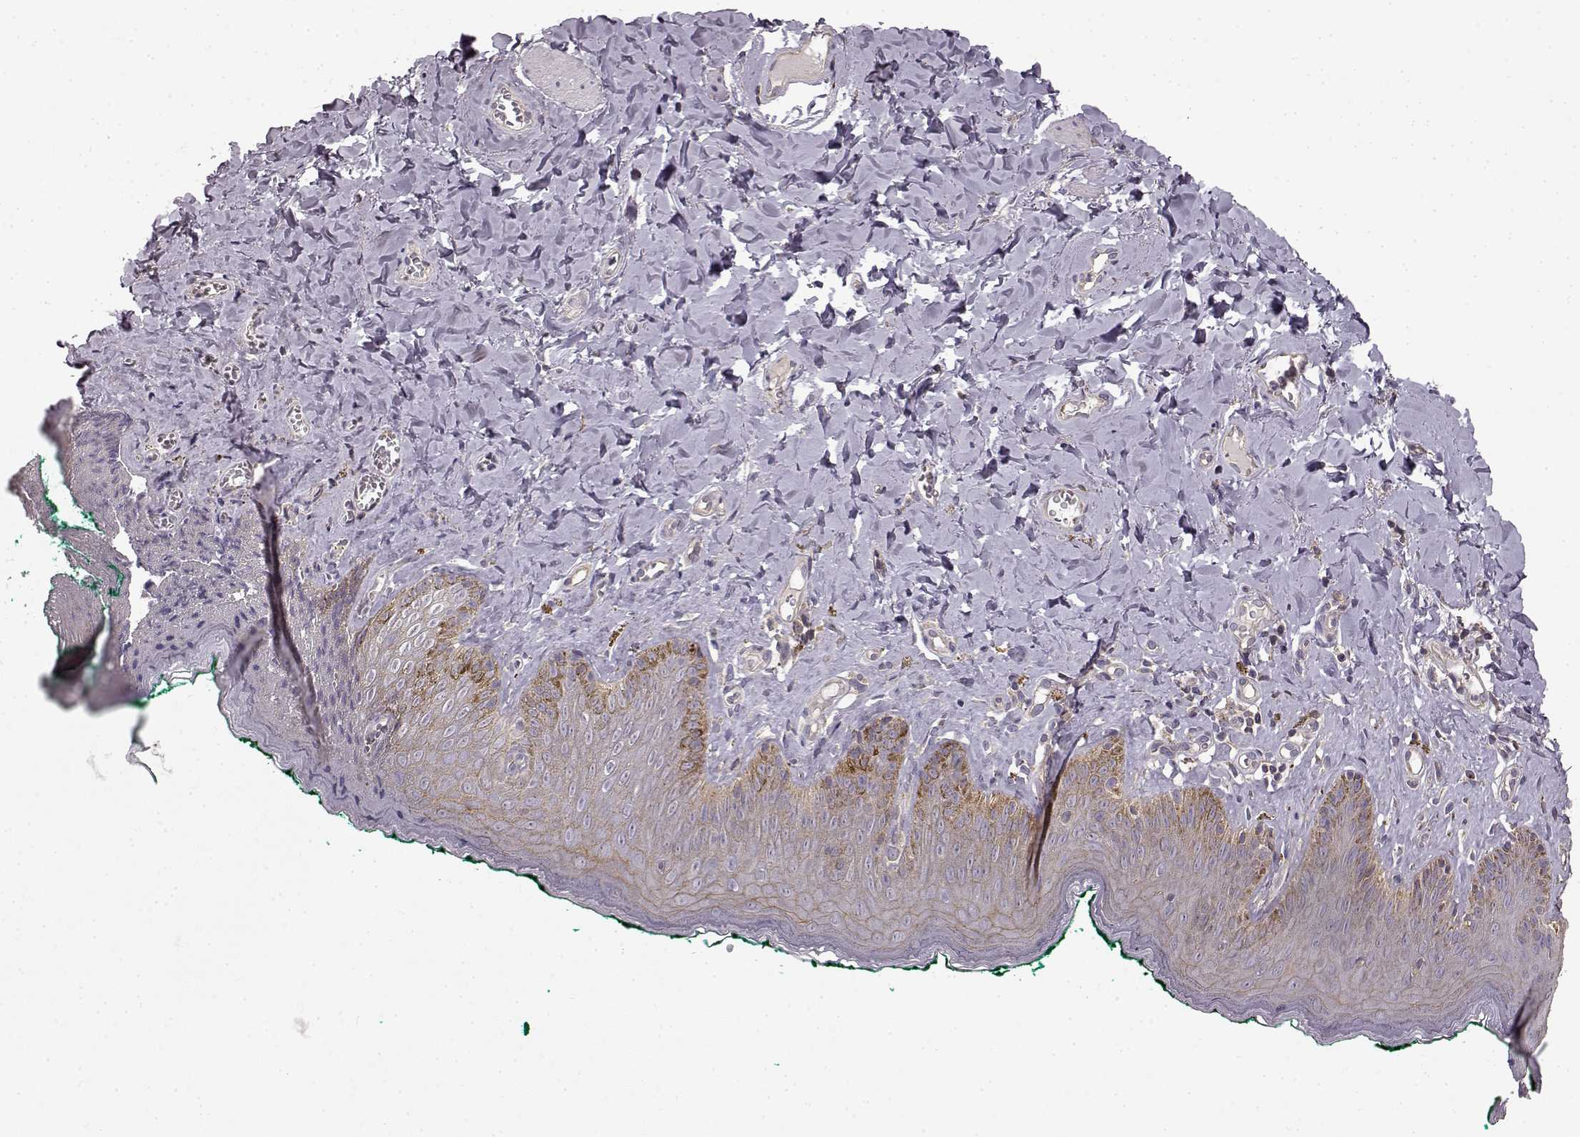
{"staining": {"intensity": "moderate", "quantity": ">75%", "location": "cytoplasmic/membranous"}, "tissue": "skin", "cell_type": "Epidermal cells", "image_type": "normal", "snomed": [{"axis": "morphology", "description": "Normal tissue, NOS"}, {"axis": "topography", "description": "Vulva"}], "caption": "Protein expression analysis of benign skin exhibits moderate cytoplasmic/membranous expression in about >75% of epidermal cells.", "gene": "ERBB3", "patient": {"sex": "female", "age": 66}}